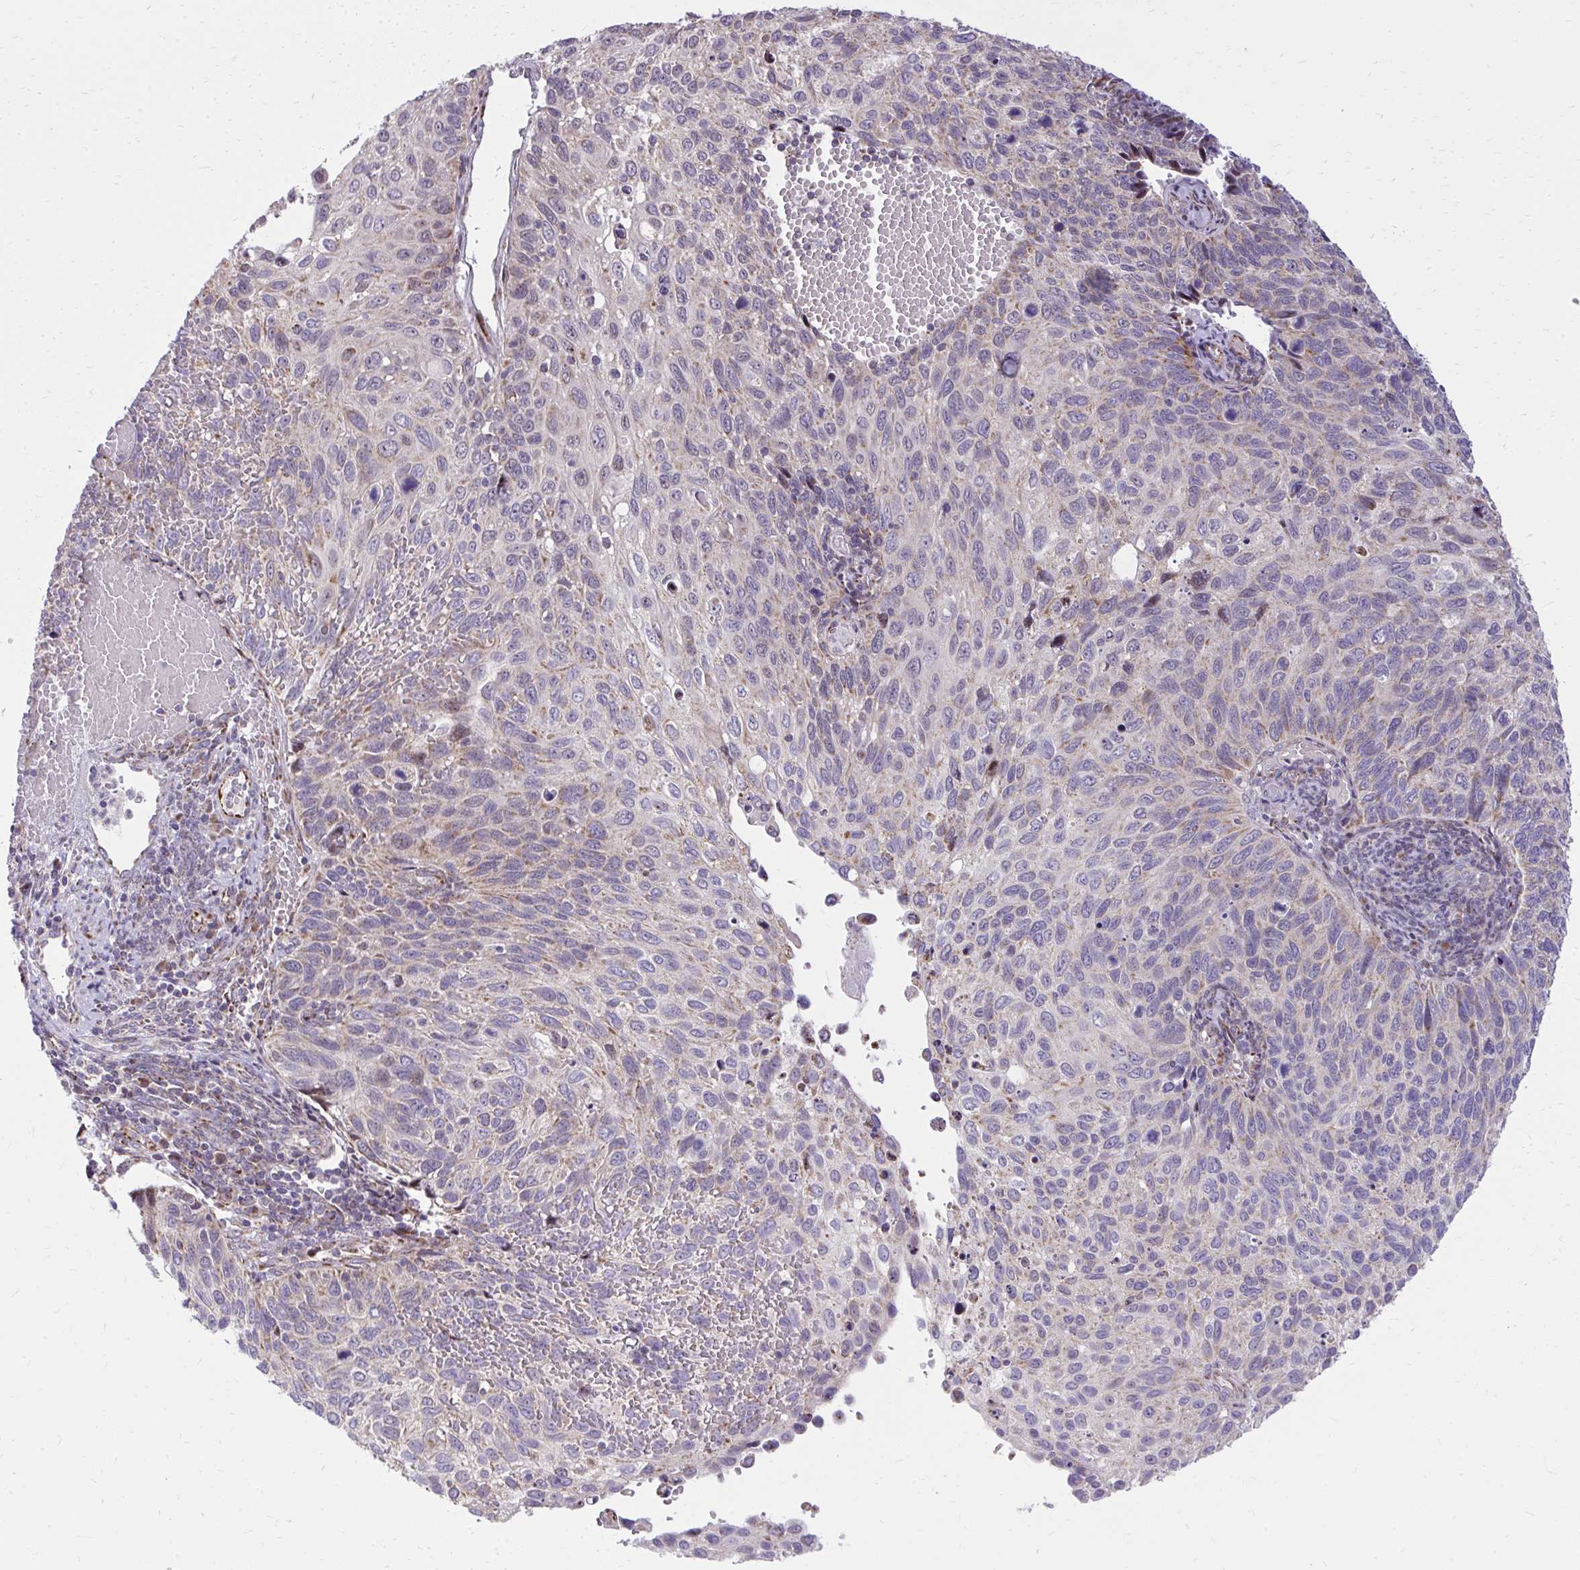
{"staining": {"intensity": "negative", "quantity": "none", "location": "none"}, "tissue": "cervical cancer", "cell_type": "Tumor cells", "image_type": "cancer", "snomed": [{"axis": "morphology", "description": "Squamous cell carcinoma, NOS"}, {"axis": "topography", "description": "Cervix"}], "caption": "Immunohistochemistry (IHC) image of neoplastic tissue: human cervical cancer stained with DAB demonstrates no significant protein positivity in tumor cells.", "gene": "GPRIN3", "patient": {"sex": "female", "age": 70}}